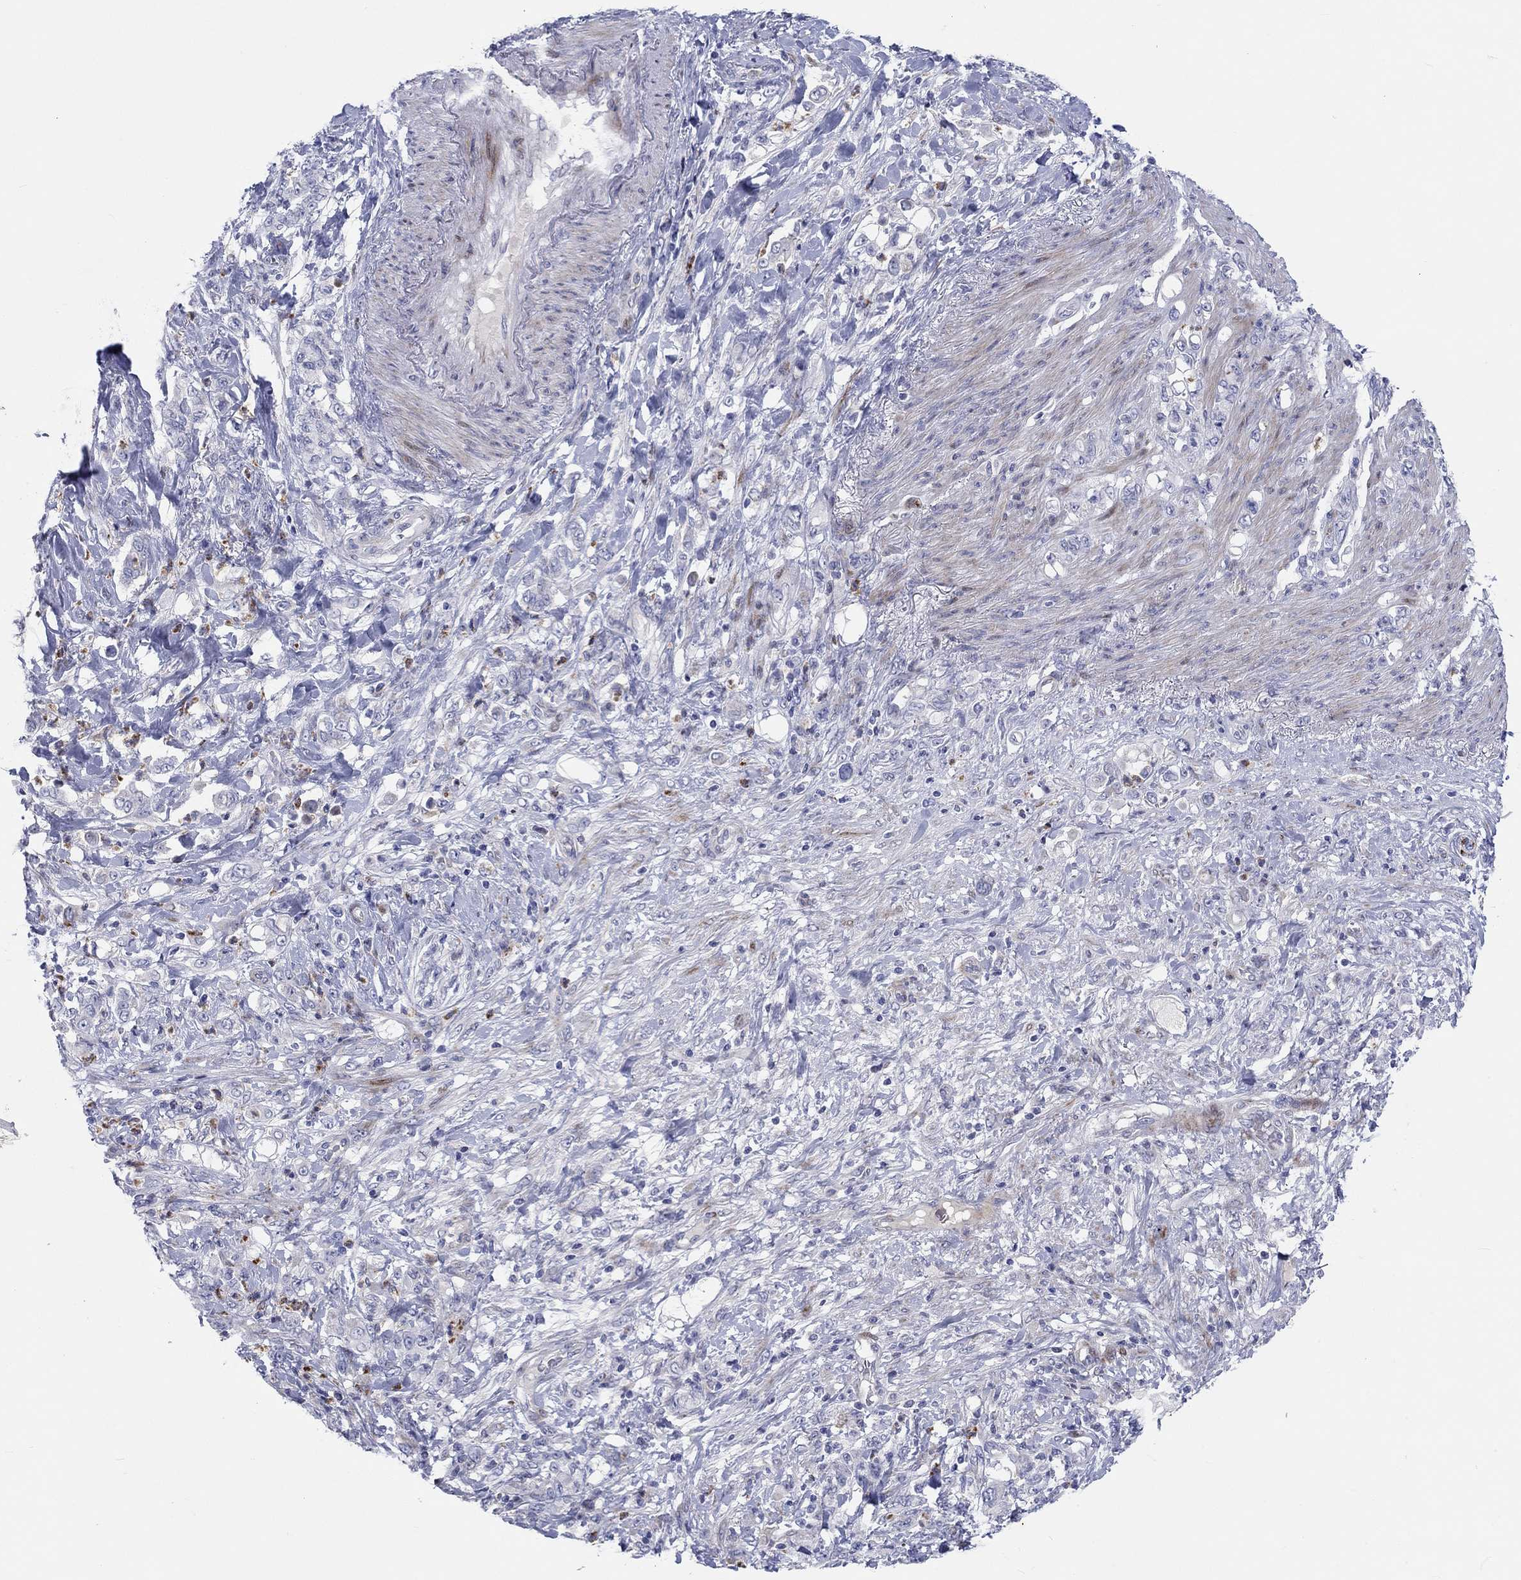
{"staining": {"intensity": "negative", "quantity": "none", "location": "none"}, "tissue": "stomach cancer", "cell_type": "Tumor cells", "image_type": "cancer", "snomed": [{"axis": "morphology", "description": "Adenocarcinoma, NOS"}, {"axis": "topography", "description": "Stomach"}], "caption": "A high-resolution photomicrograph shows immunohistochemistry staining of stomach cancer, which demonstrates no significant positivity in tumor cells.", "gene": "ARHGAP36", "patient": {"sex": "female", "age": 79}}